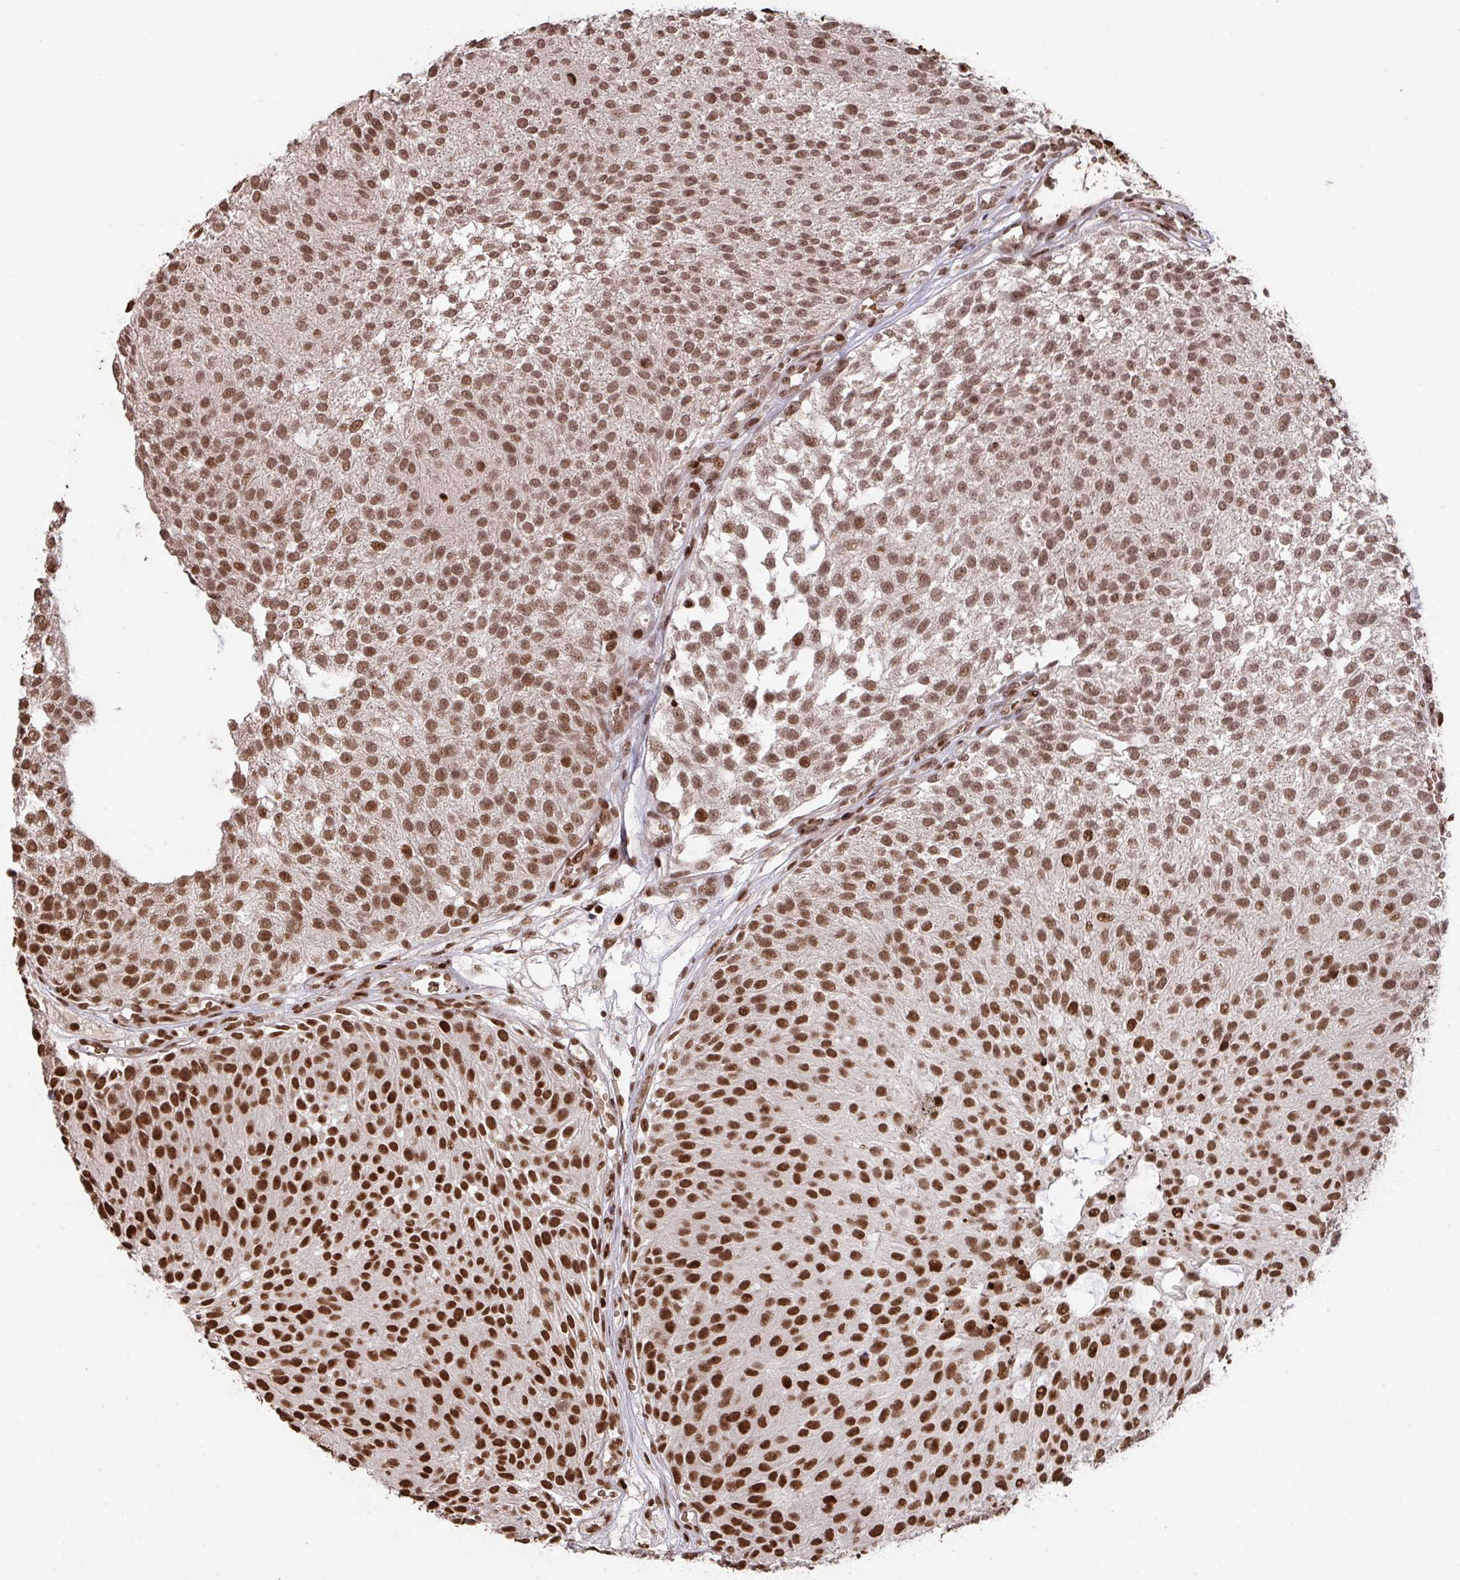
{"staining": {"intensity": "strong", "quantity": ">75%", "location": "nuclear"}, "tissue": "urothelial cancer", "cell_type": "Tumor cells", "image_type": "cancer", "snomed": [{"axis": "morphology", "description": "Urothelial carcinoma, NOS"}, {"axis": "topography", "description": "Urinary bladder"}], "caption": "IHC of urothelial cancer exhibits high levels of strong nuclear expression in about >75% of tumor cells. The protein is shown in brown color, while the nuclei are stained blue.", "gene": "NIP7", "patient": {"sex": "male", "age": 84}}